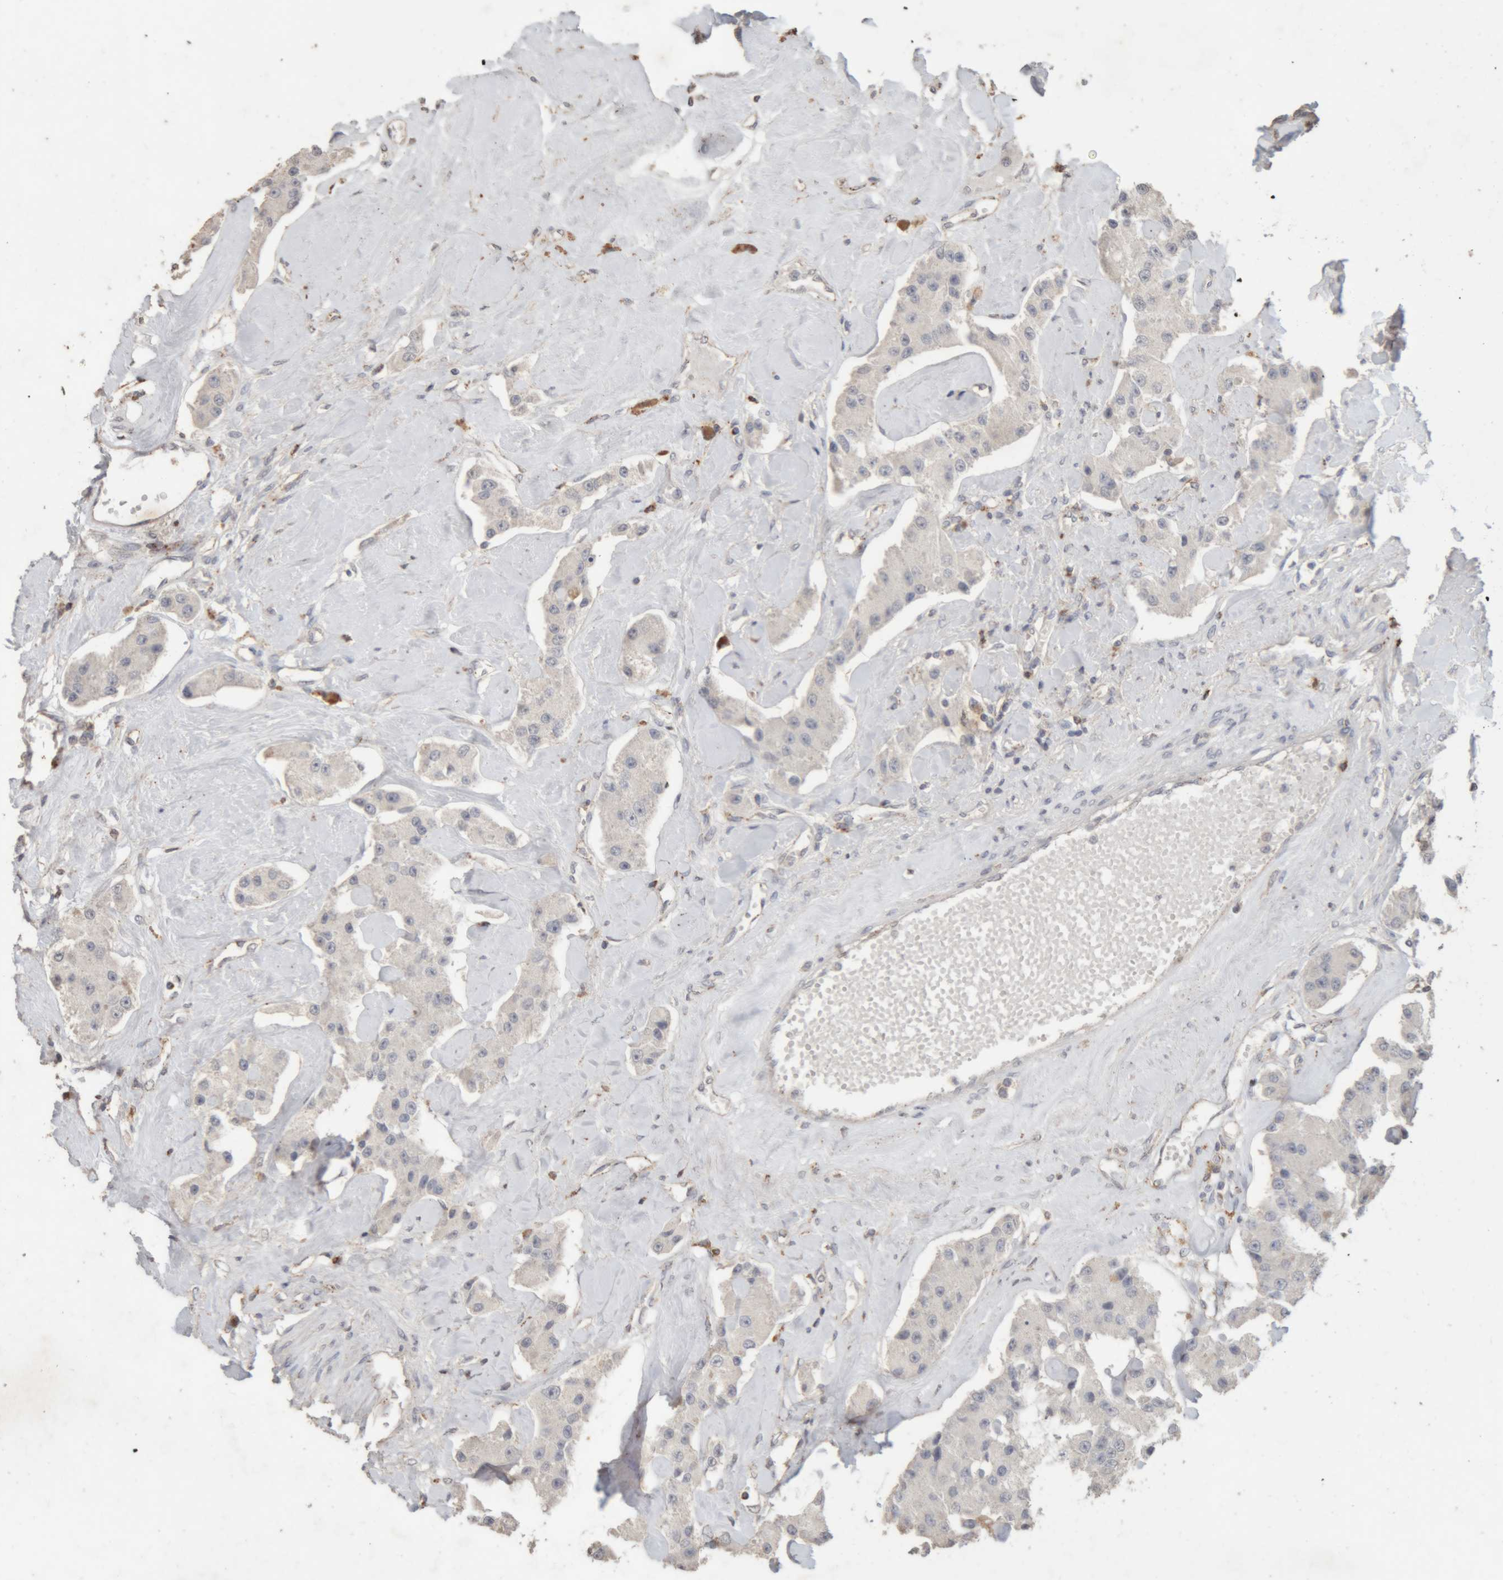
{"staining": {"intensity": "negative", "quantity": "none", "location": "none"}, "tissue": "carcinoid", "cell_type": "Tumor cells", "image_type": "cancer", "snomed": [{"axis": "morphology", "description": "Carcinoid, malignant, NOS"}, {"axis": "topography", "description": "Pancreas"}], "caption": "High magnification brightfield microscopy of malignant carcinoid stained with DAB (brown) and counterstained with hematoxylin (blue): tumor cells show no significant staining.", "gene": "ARSA", "patient": {"sex": "male", "age": 41}}